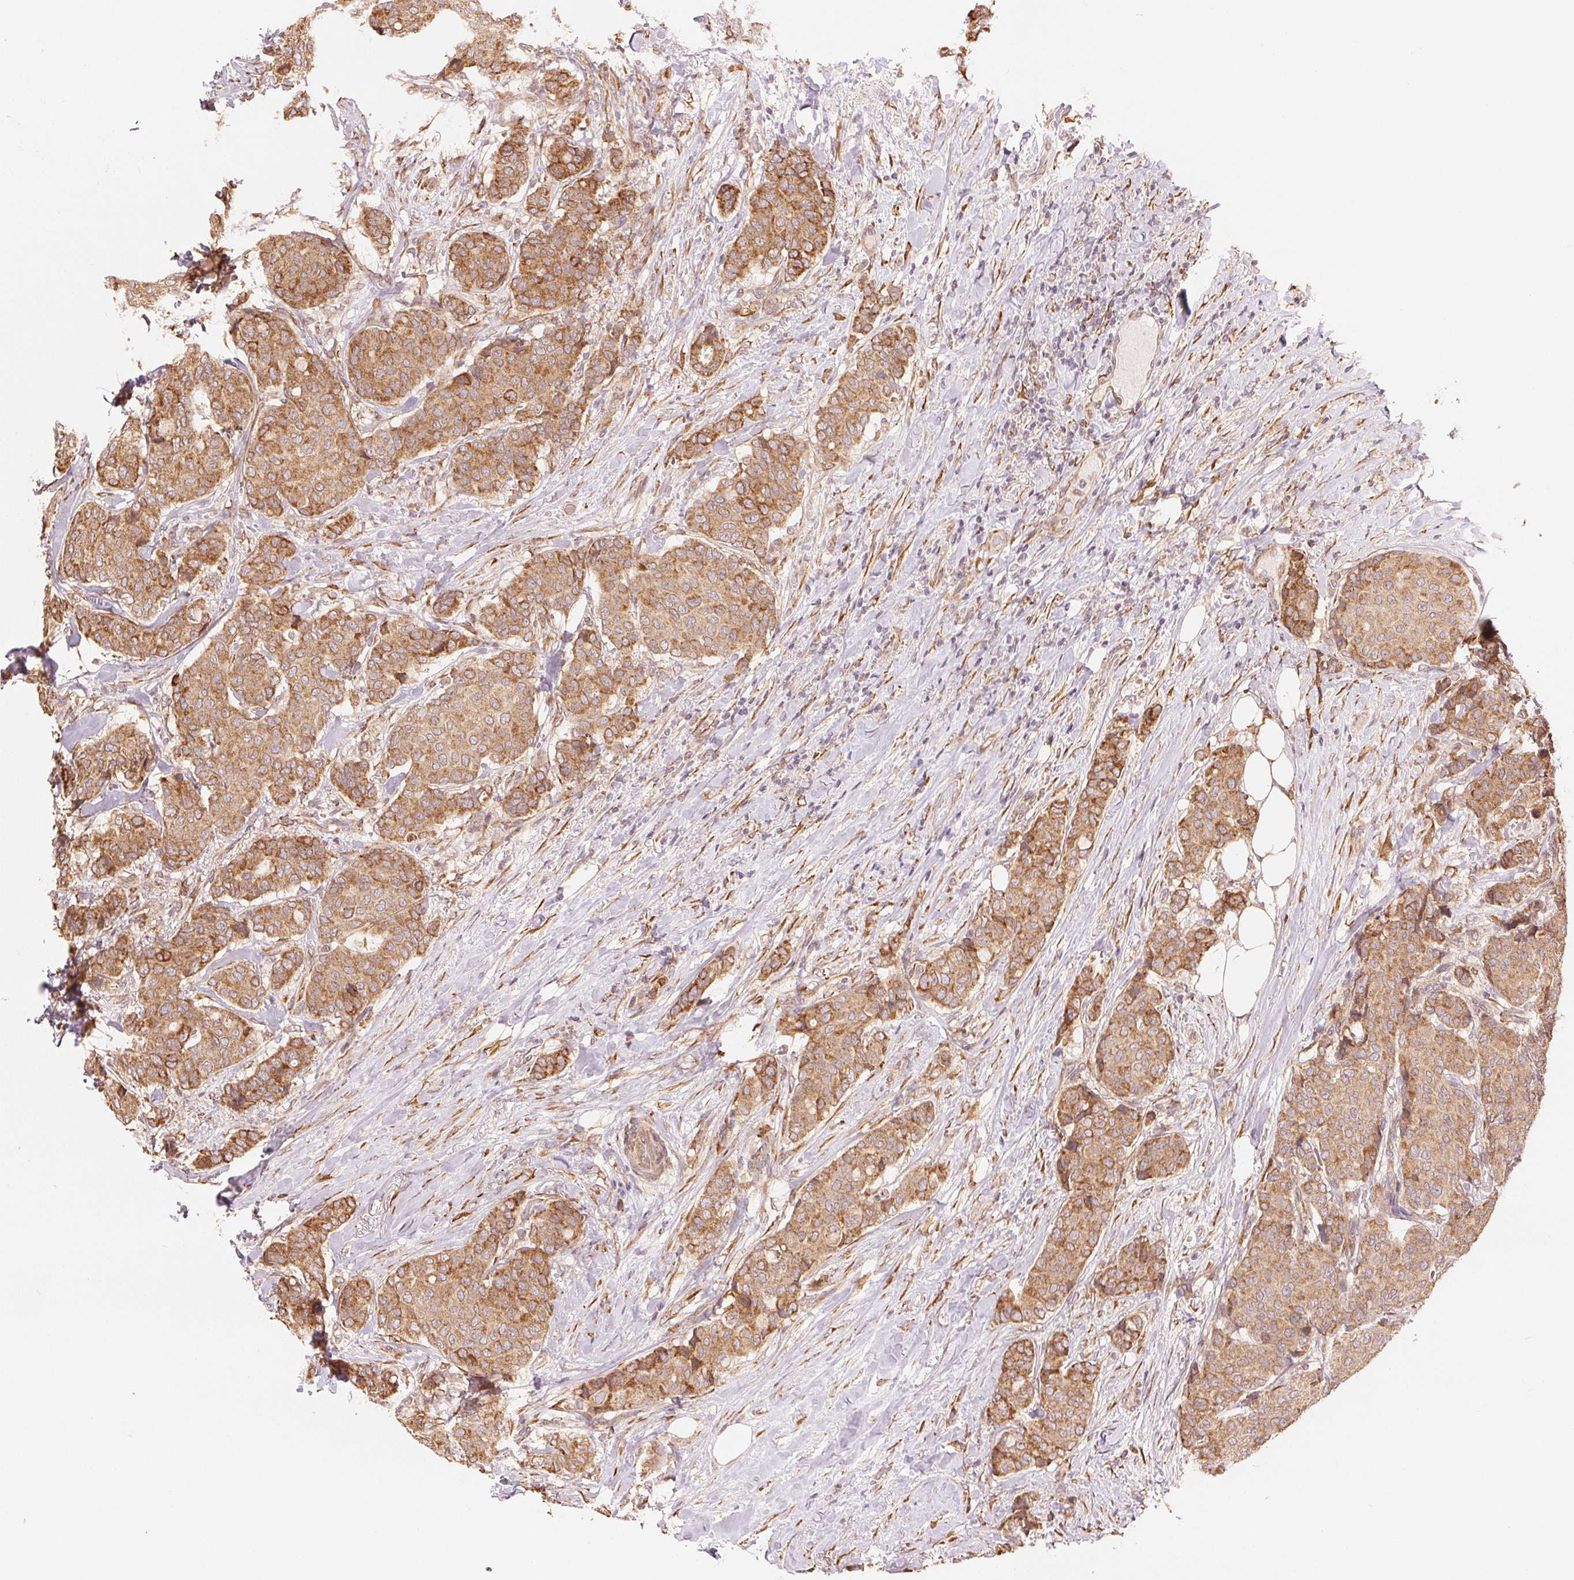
{"staining": {"intensity": "moderate", "quantity": ">75%", "location": "cytoplasmic/membranous"}, "tissue": "breast cancer", "cell_type": "Tumor cells", "image_type": "cancer", "snomed": [{"axis": "morphology", "description": "Duct carcinoma"}, {"axis": "topography", "description": "Breast"}], "caption": "Human breast cancer stained for a protein (brown) reveals moderate cytoplasmic/membranous positive positivity in approximately >75% of tumor cells.", "gene": "SLC20A1", "patient": {"sex": "female", "age": 75}}